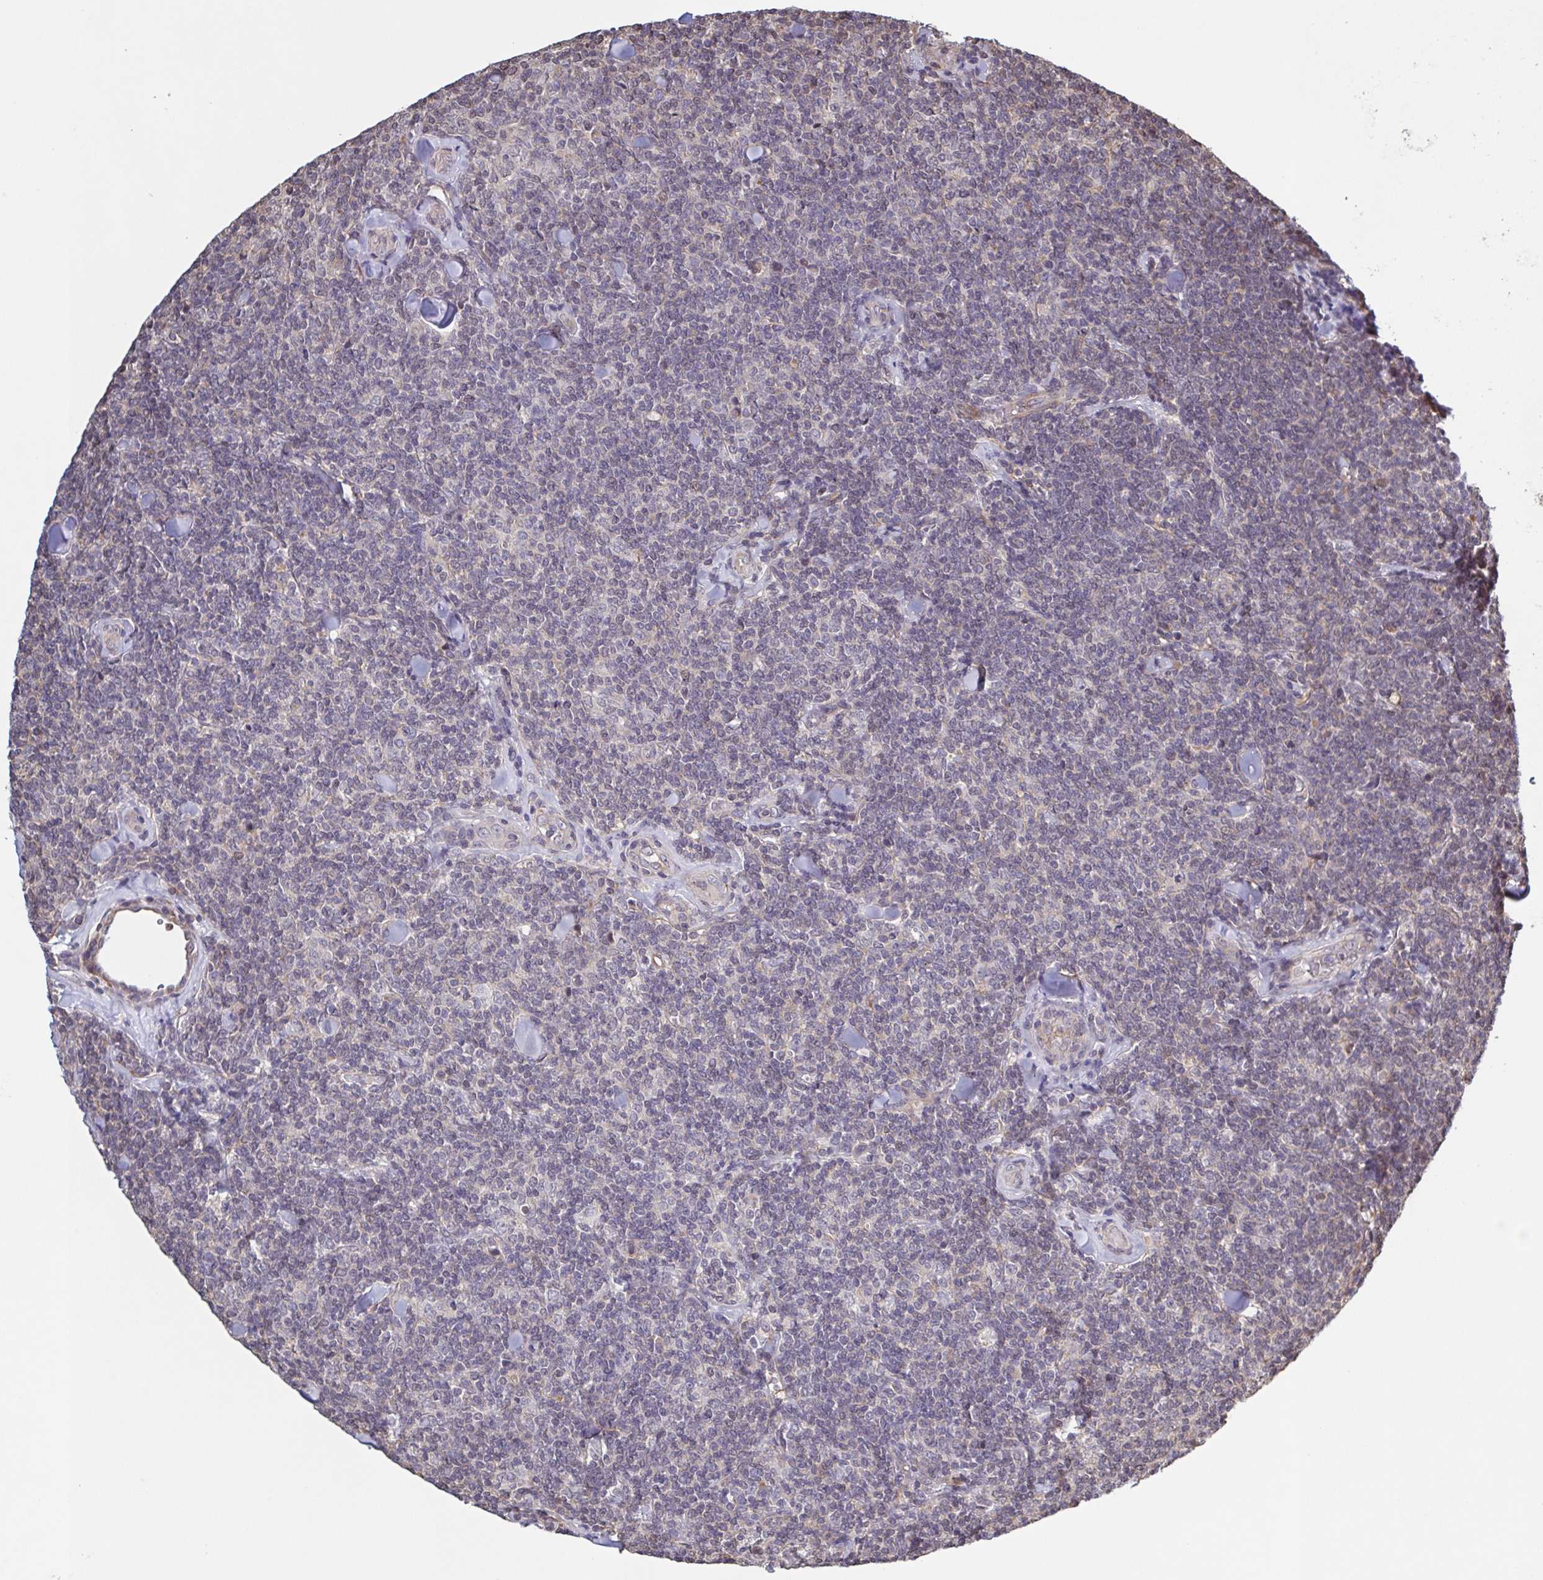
{"staining": {"intensity": "negative", "quantity": "none", "location": "none"}, "tissue": "lymphoma", "cell_type": "Tumor cells", "image_type": "cancer", "snomed": [{"axis": "morphology", "description": "Malignant lymphoma, non-Hodgkin's type, Low grade"}, {"axis": "topography", "description": "Lymph node"}], "caption": "The immunohistochemistry histopathology image has no significant expression in tumor cells of lymphoma tissue.", "gene": "ZNF200", "patient": {"sex": "female", "age": 56}}